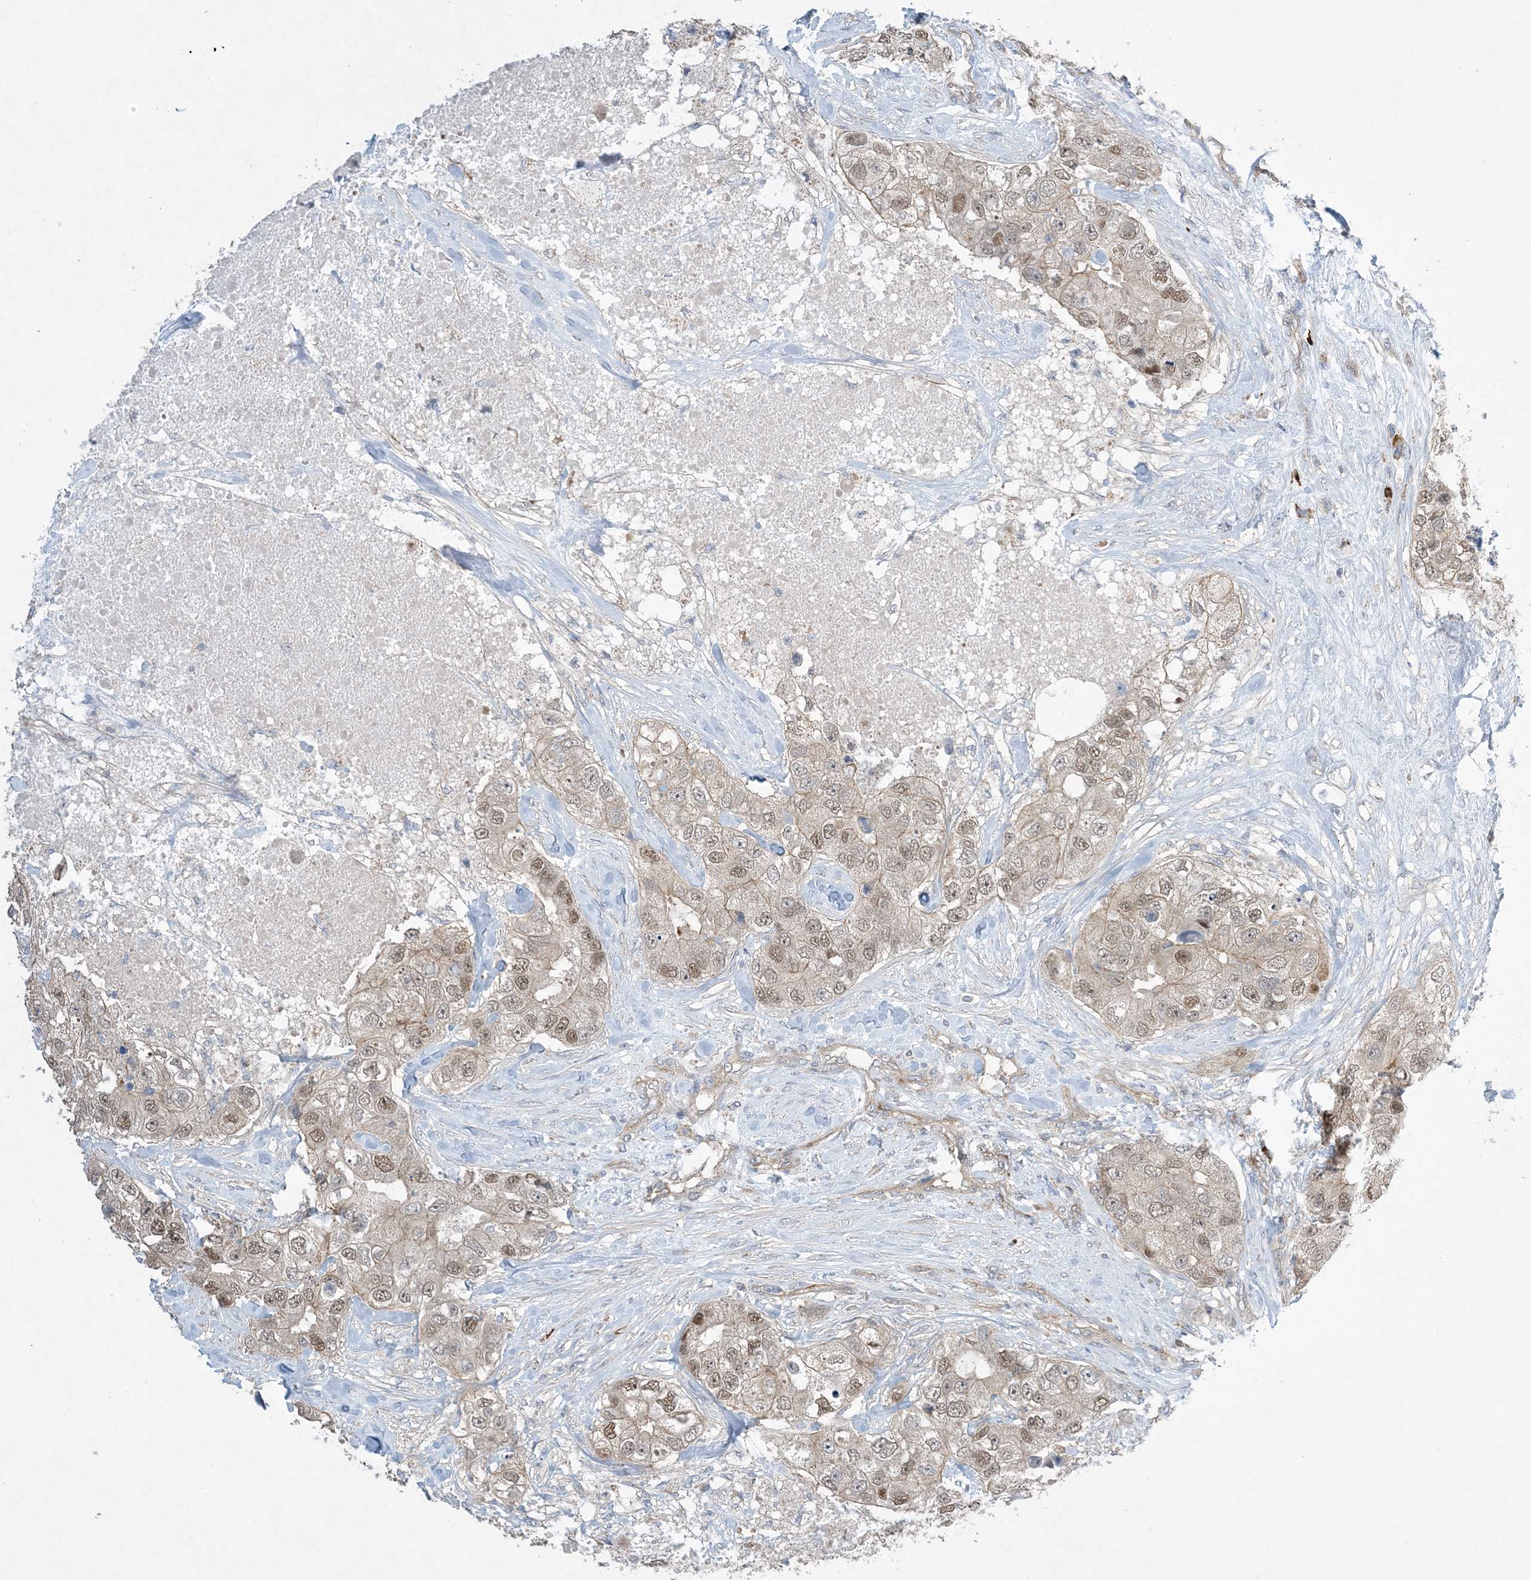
{"staining": {"intensity": "moderate", "quantity": "<25%", "location": "nuclear"}, "tissue": "breast cancer", "cell_type": "Tumor cells", "image_type": "cancer", "snomed": [{"axis": "morphology", "description": "Duct carcinoma"}, {"axis": "topography", "description": "Breast"}], "caption": "Invasive ductal carcinoma (breast) stained with IHC displays moderate nuclear staining in about <25% of tumor cells.", "gene": "AOC1", "patient": {"sex": "female", "age": 62}}